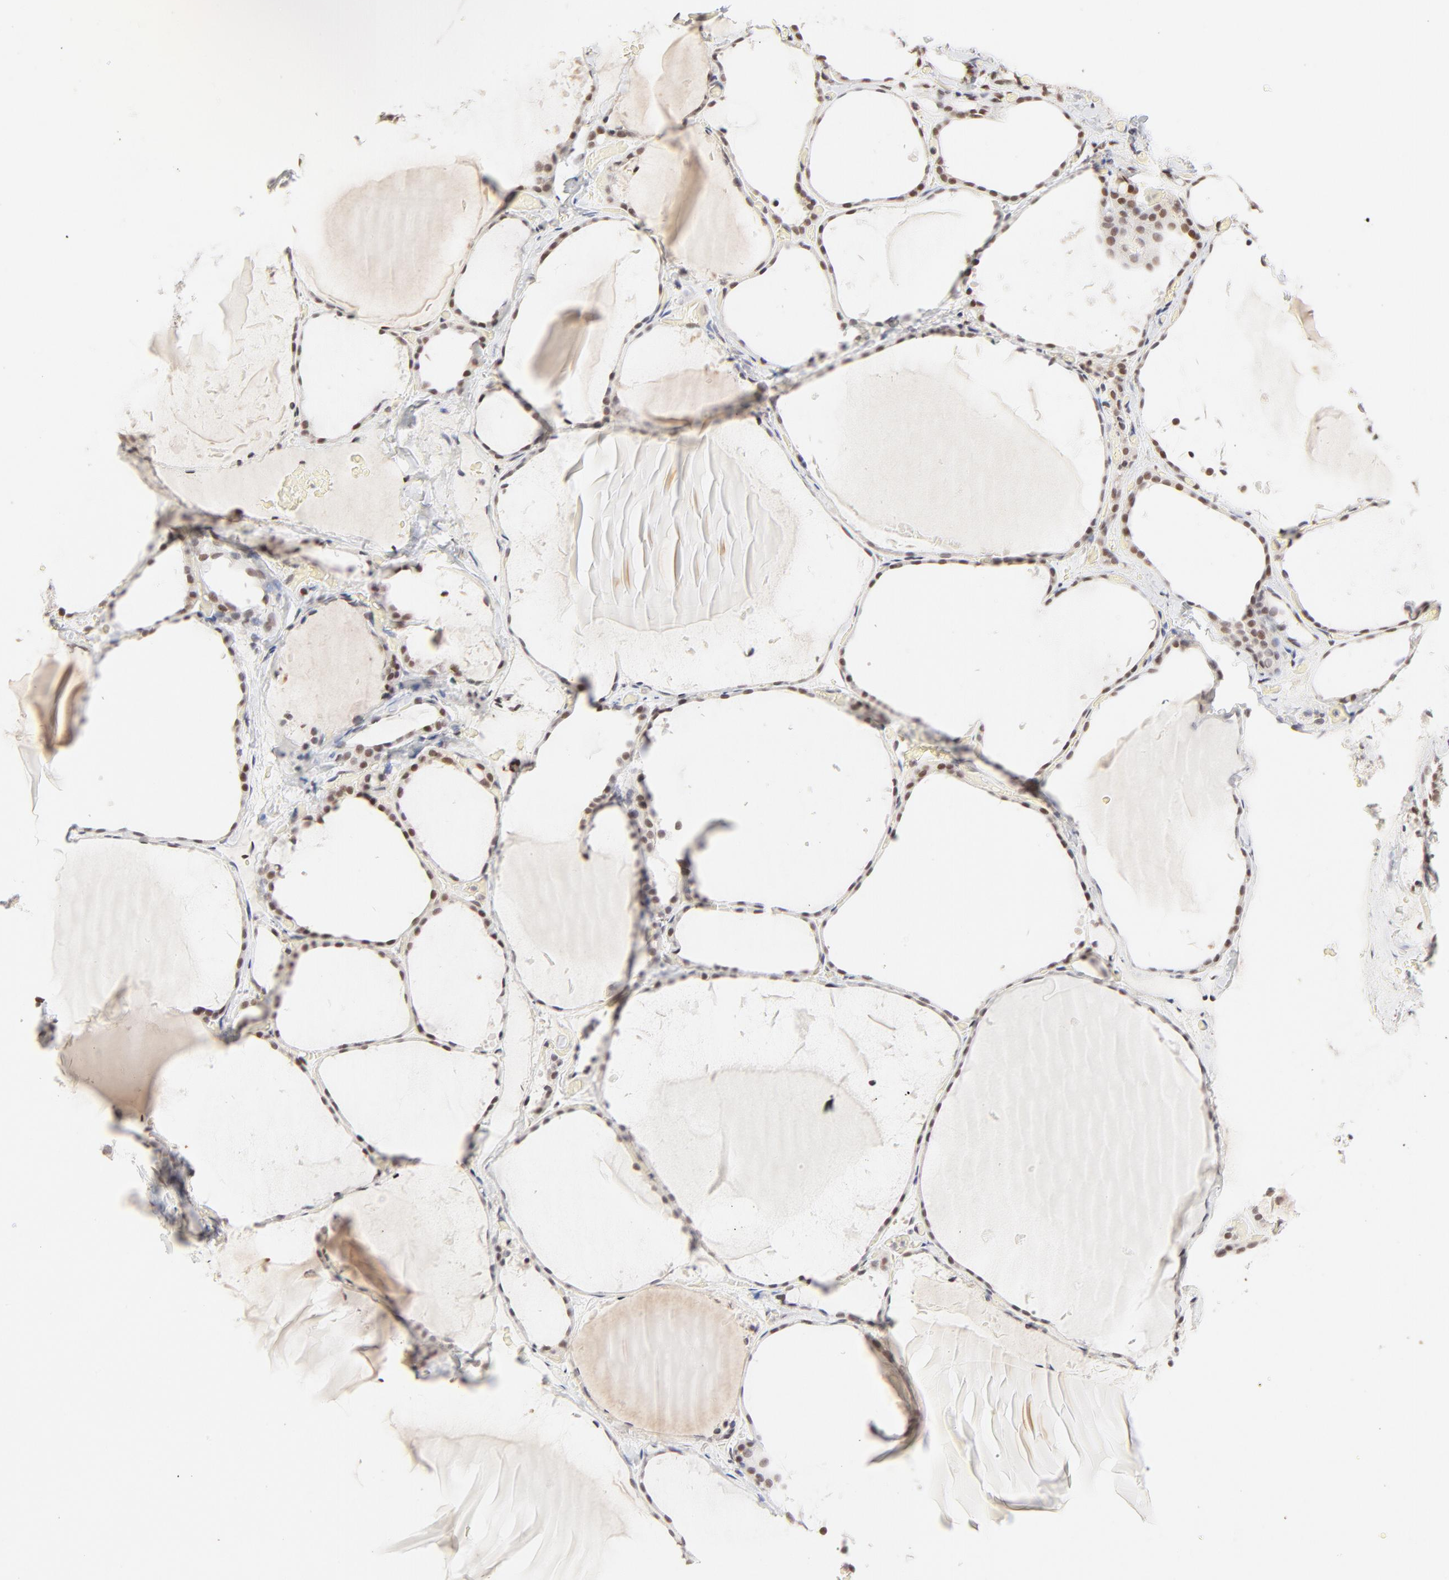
{"staining": {"intensity": "moderate", "quantity": "25%-75%", "location": "nuclear"}, "tissue": "thyroid gland", "cell_type": "Glandular cells", "image_type": "normal", "snomed": [{"axis": "morphology", "description": "Normal tissue, NOS"}, {"axis": "topography", "description": "Thyroid gland"}], "caption": "A high-resolution micrograph shows immunohistochemistry (IHC) staining of unremarkable thyroid gland, which displays moderate nuclear staining in approximately 25%-75% of glandular cells. (DAB (3,3'-diaminobenzidine) IHC, brown staining for protein, blue staining for nuclei).", "gene": "PBX1", "patient": {"sex": "female", "age": 22}}